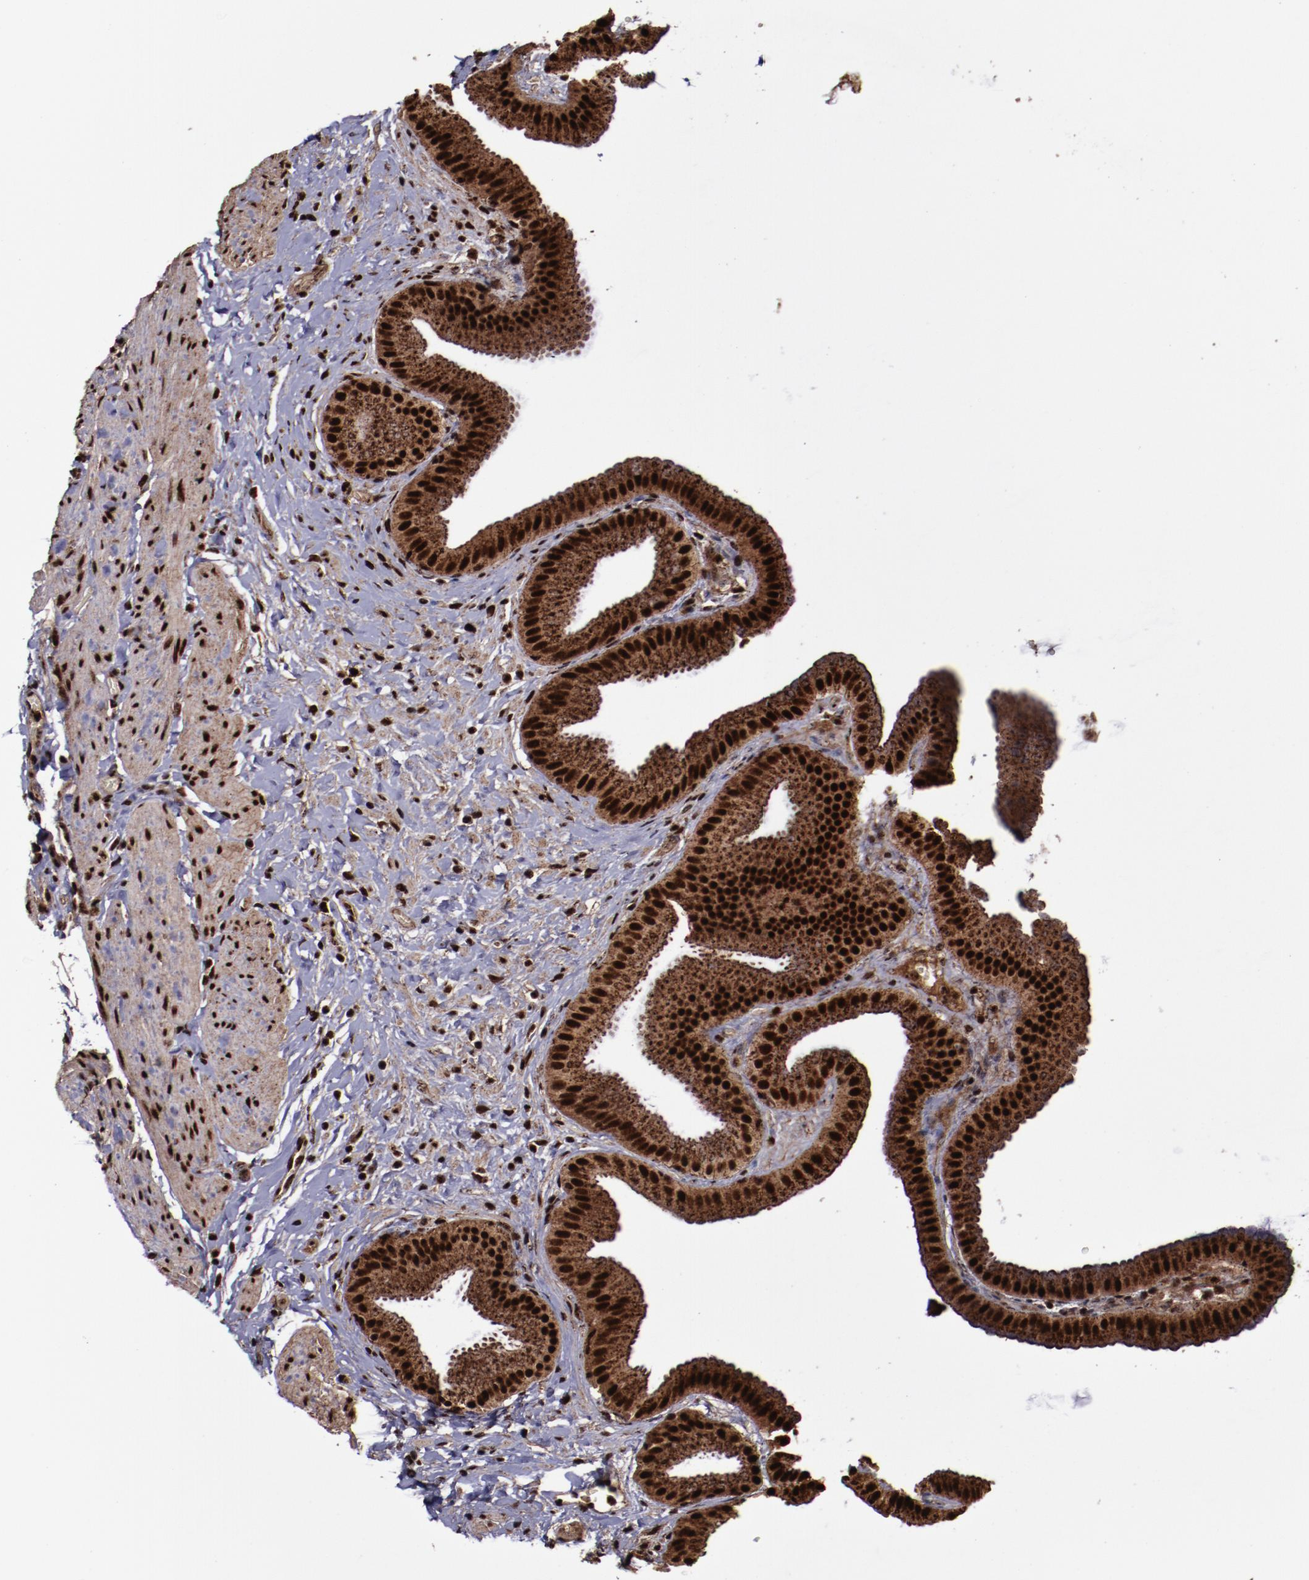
{"staining": {"intensity": "strong", "quantity": ">75%", "location": "cytoplasmic/membranous,nuclear"}, "tissue": "gallbladder", "cell_type": "Glandular cells", "image_type": "normal", "snomed": [{"axis": "morphology", "description": "Normal tissue, NOS"}, {"axis": "topography", "description": "Gallbladder"}], "caption": "Glandular cells show high levels of strong cytoplasmic/membranous,nuclear expression in about >75% of cells in benign human gallbladder.", "gene": "SNW1", "patient": {"sex": "female", "age": 63}}